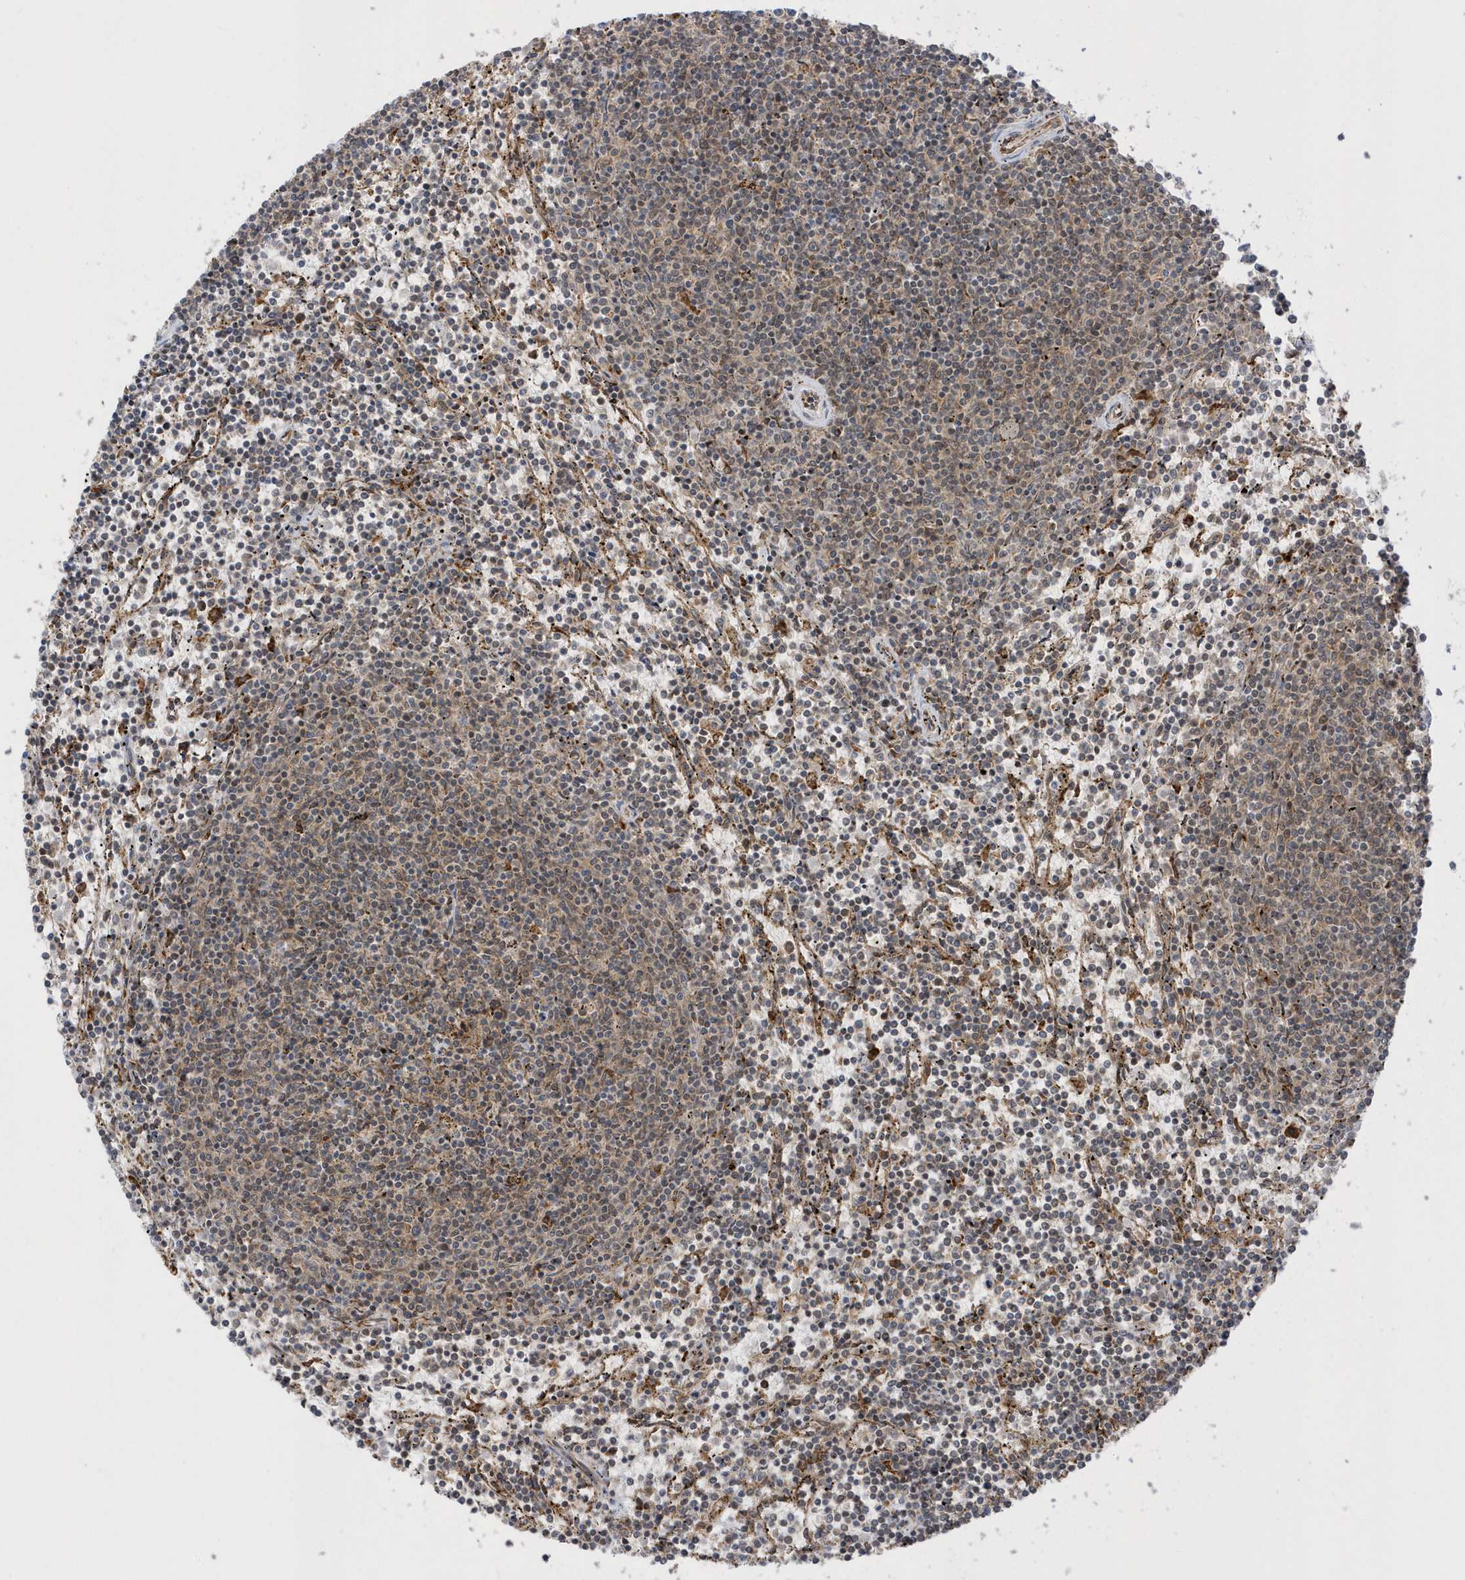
{"staining": {"intensity": "weak", "quantity": "25%-75%", "location": "cytoplasmic/membranous"}, "tissue": "lymphoma", "cell_type": "Tumor cells", "image_type": "cancer", "snomed": [{"axis": "morphology", "description": "Malignant lymphoma, non-Hodgkin's type, Low grade"}, {"axis": "topography", "description": "Spleen"}], "caption": "Protein expression analysis of low-grade malignant lymphoma, non-Hodgkin's type reveals weak cytoplasmic/membranous expression in approximately 25%-75% of tumor cells.", "gene": "METTL21A", "patient": {"sex": "female", "age": 50}}